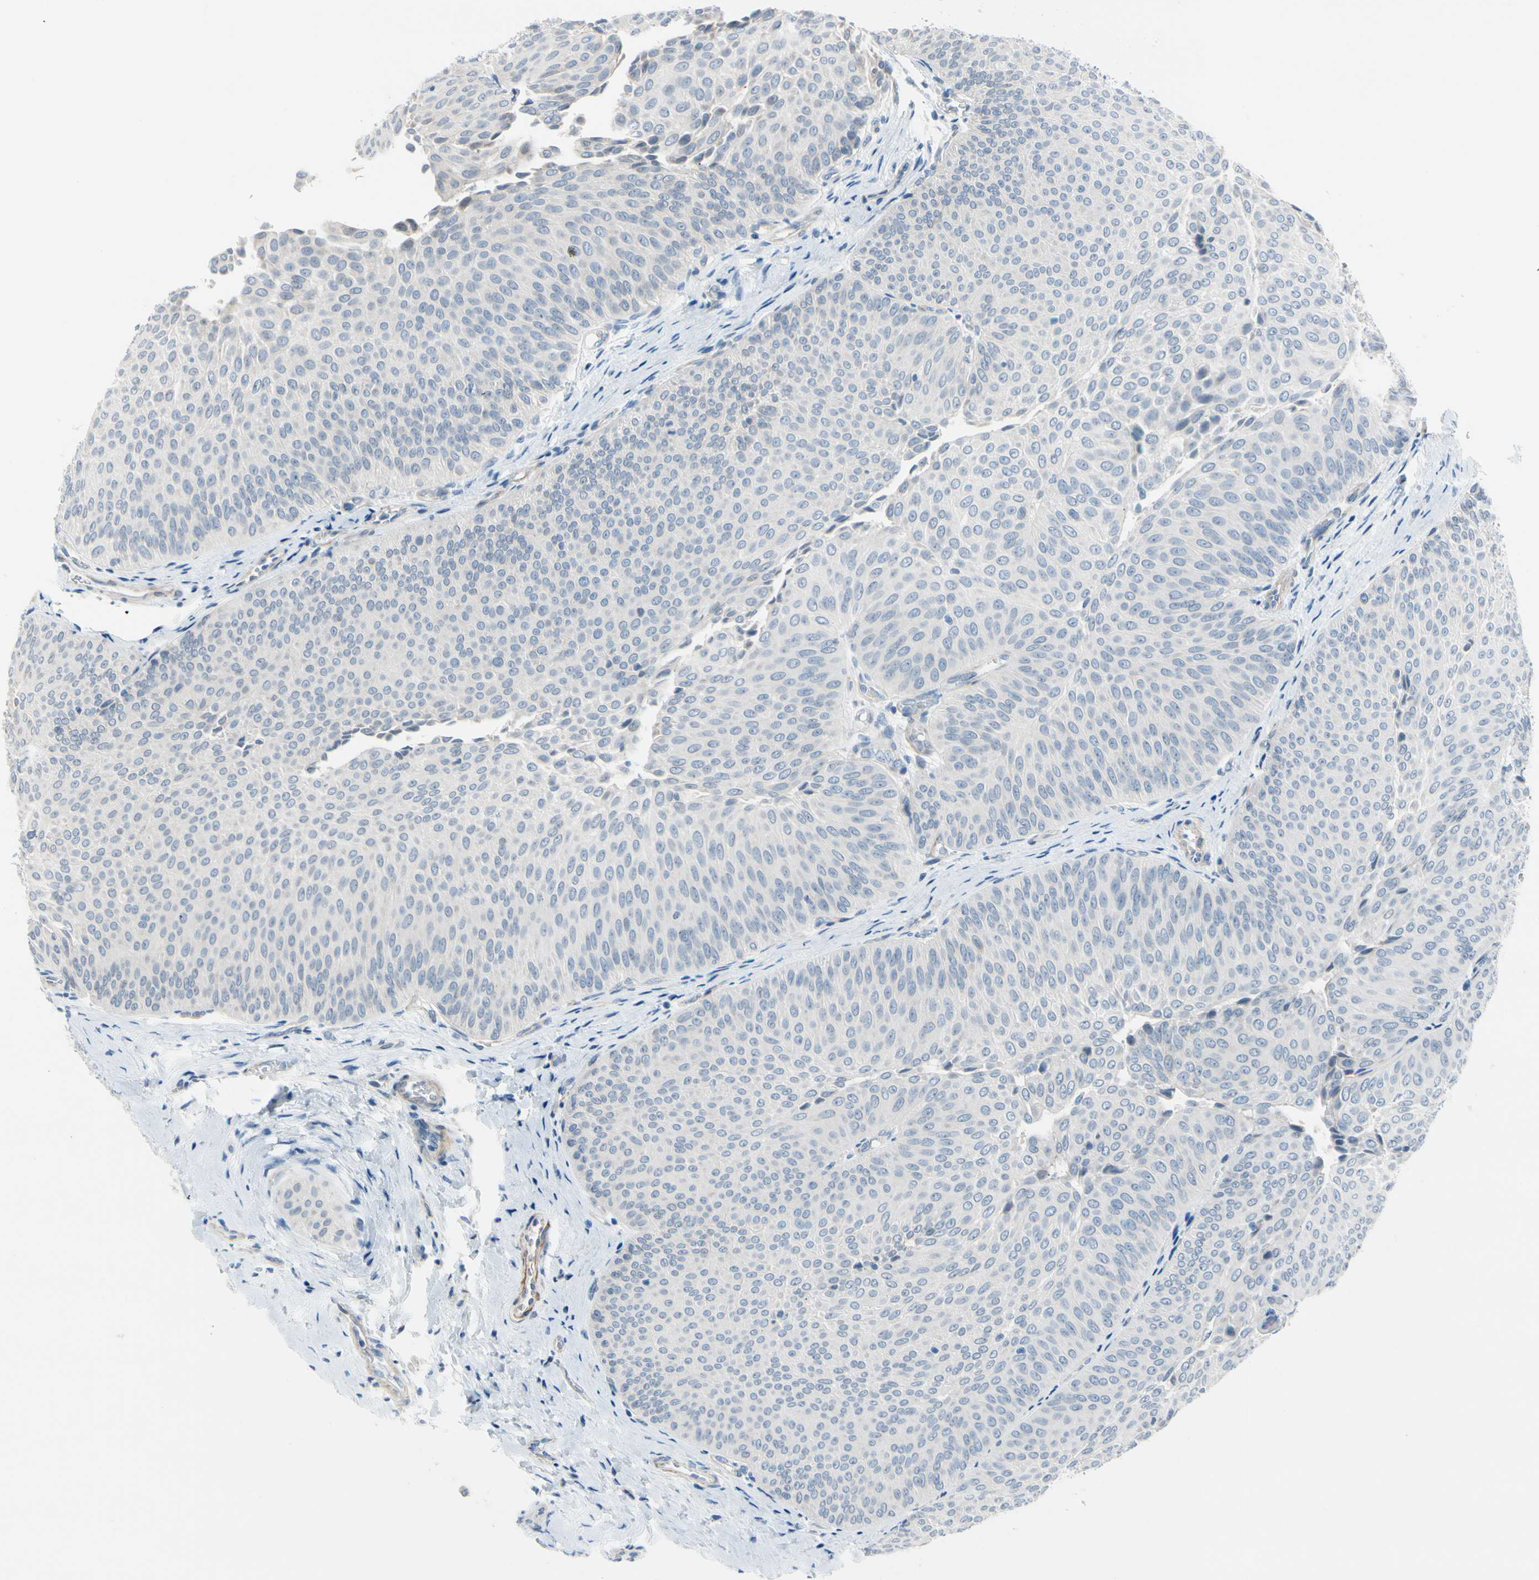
{"staining": {"intensity": "negative", "quantity": "none", "location": "none"}, "tissue": "urothelial cancer", "cell_type": "Tumor cells", "image_type": "cancer", "snomed": [{"axis": "morphology", "description": "Urothelial carcinoma, Low grade"}, {"axis": "topography", "description": "Urinary bladder"}], "caption": "Urothelial cancer stained for a protein using IHC displays no staining tumor cells.", "gene": "FCER2", "patient": {"sex": "female", "age": 60}}